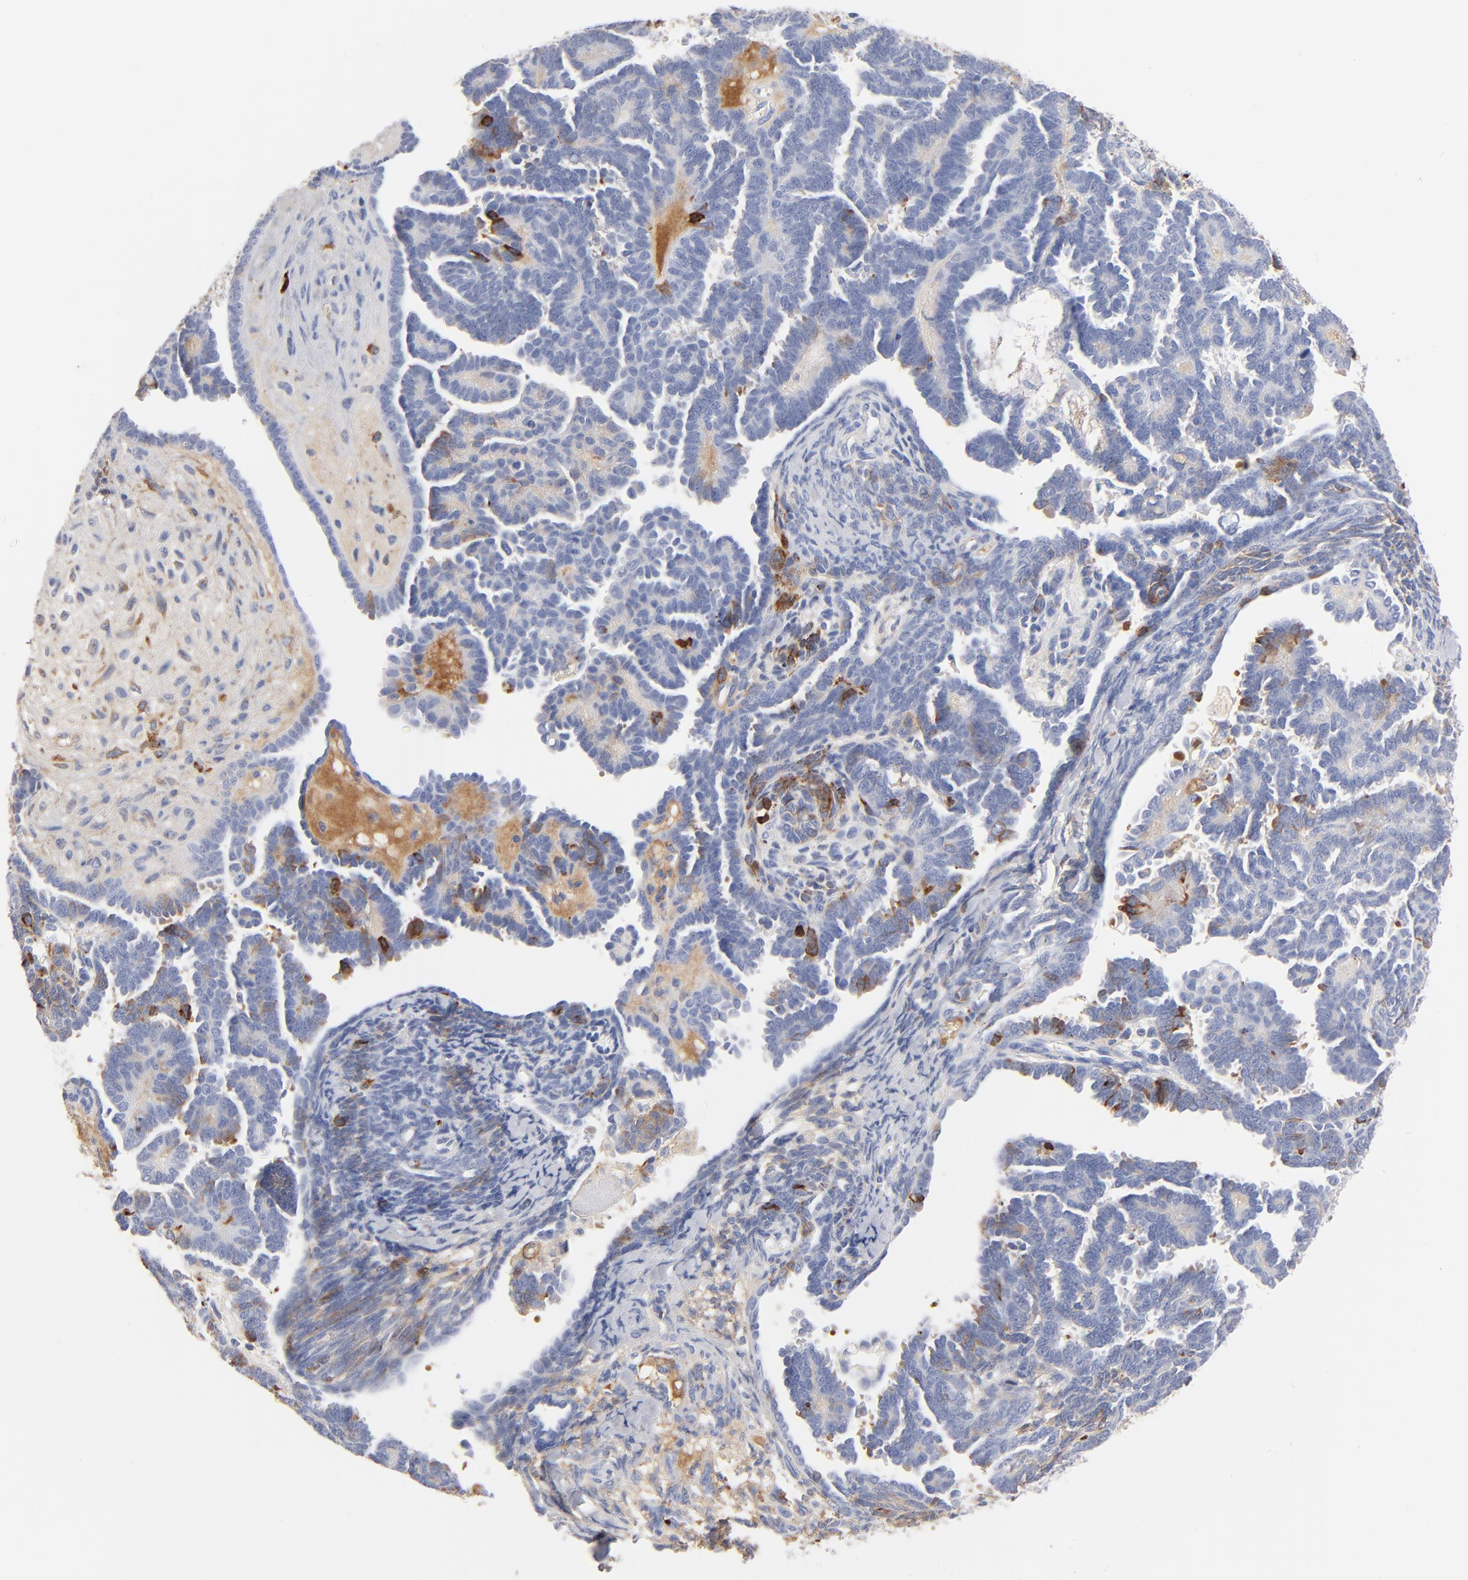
{"staining": {"intensity": "negative", "quantity": "none", "location": "none"}, "tissue": "endometrial cancer", "cell_type": "Tumor cells", "image_type": "cancer", "snomed": [{"axis": "morphology", "description": "Neoplasm, malignant, NOS"}, {"axis": "topography", "description": "Endometrium"}], "caption": "A histopathology image of human neoplasm (malignant) (endometrial) is negative for staining in tumor cells.", "gene": "APOH", "patient": {"sex": "female", "age": 74}}